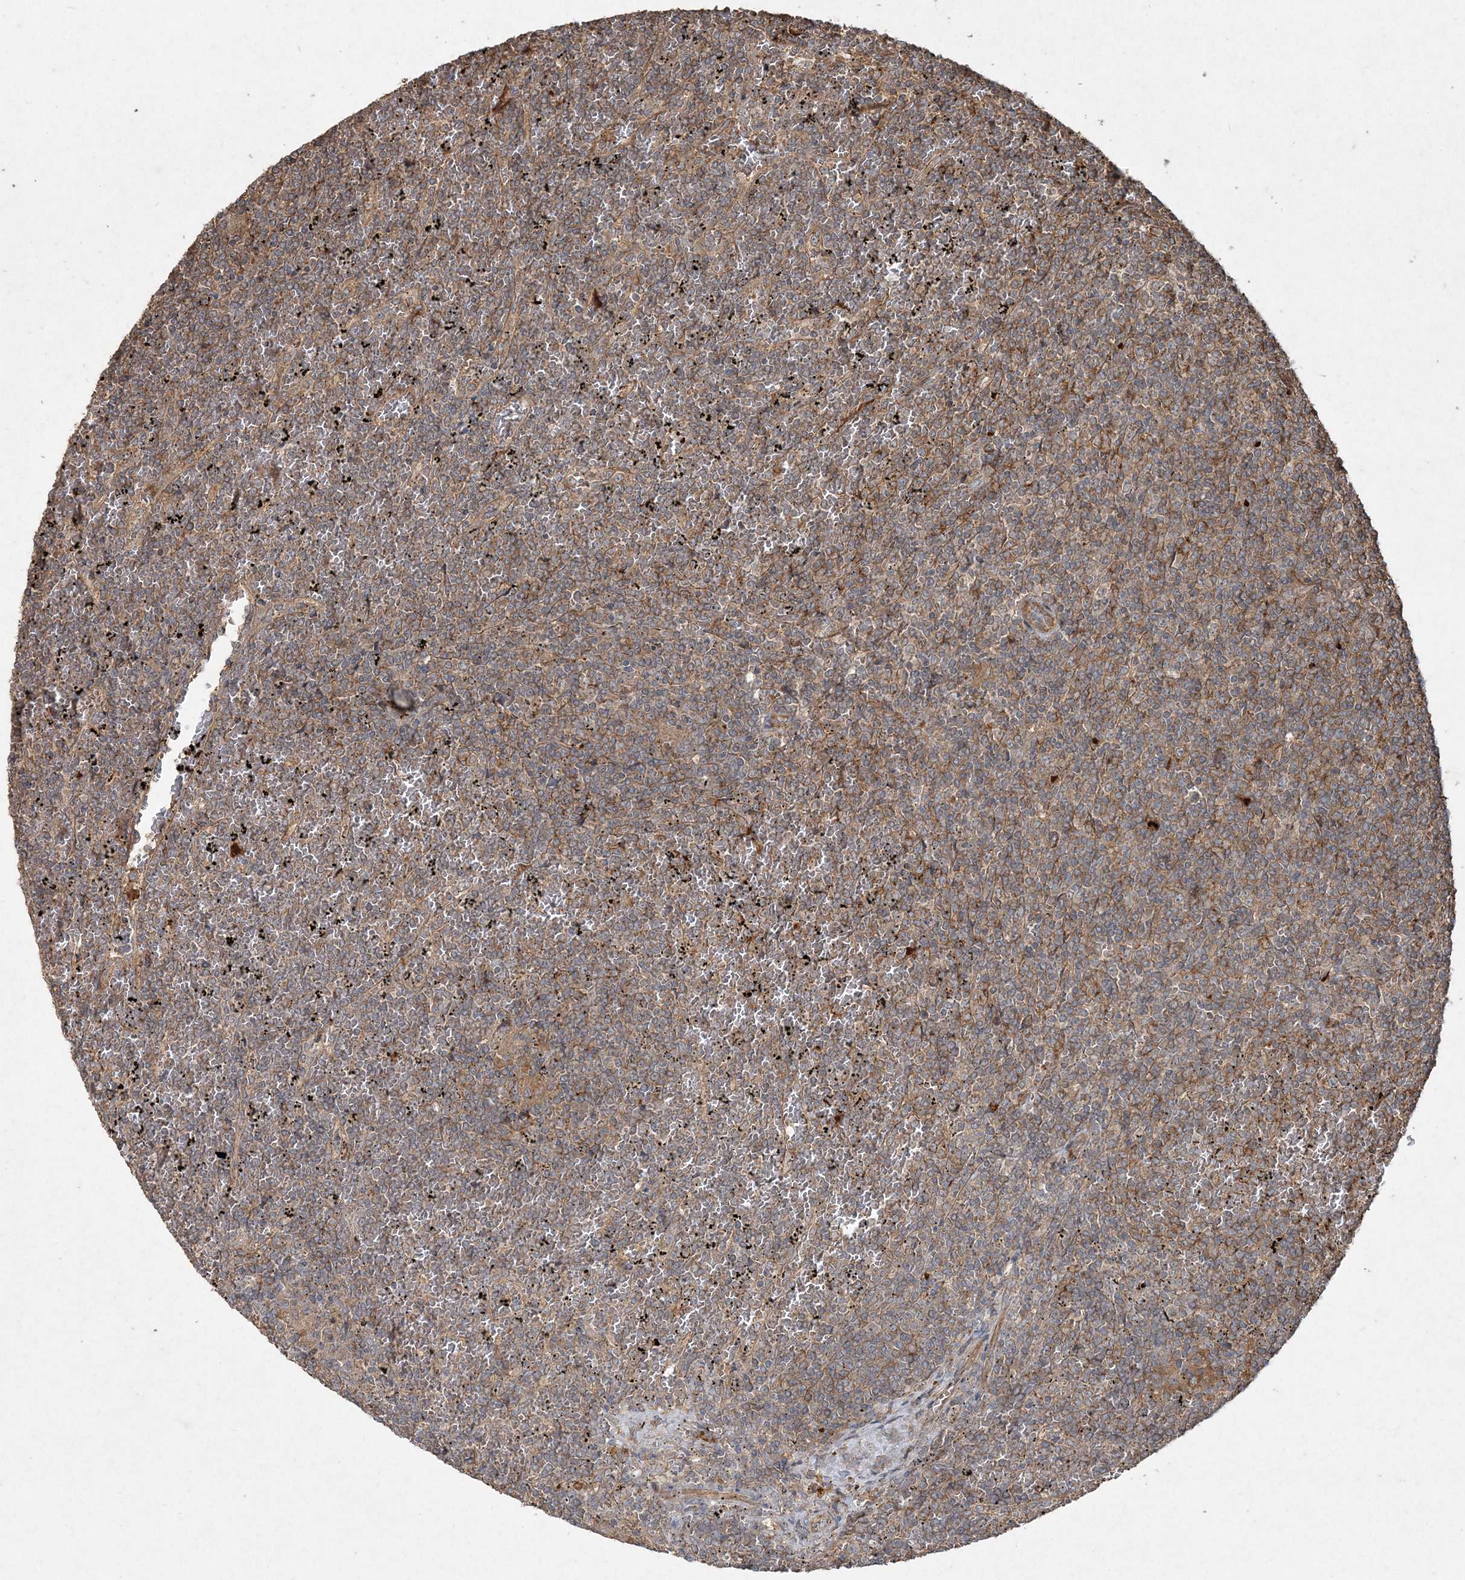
{"staining": {"intensity": "weak", "quantity": ">75%", "location": "cytoplasmic/membranous"}, "tissue": "lymphoma", "cell_type": "Tumor cells", "image_type": "cancer", "snomed": [{"axis": "morphology", "description": "Malignant lymphoma, non-Hodgkin's type, Low grade"}, {"axis": "topography", "description": "Spleen"}], "caption": "Protein expression analysis of low-grade malignant lymphoma, non-Hodgkin's type shows weak cytoplasmic/membranous staining in approximately >75% of tumor cells.", "gene": "SPRY1", "patient": {"sex": "female", "age": 19}}